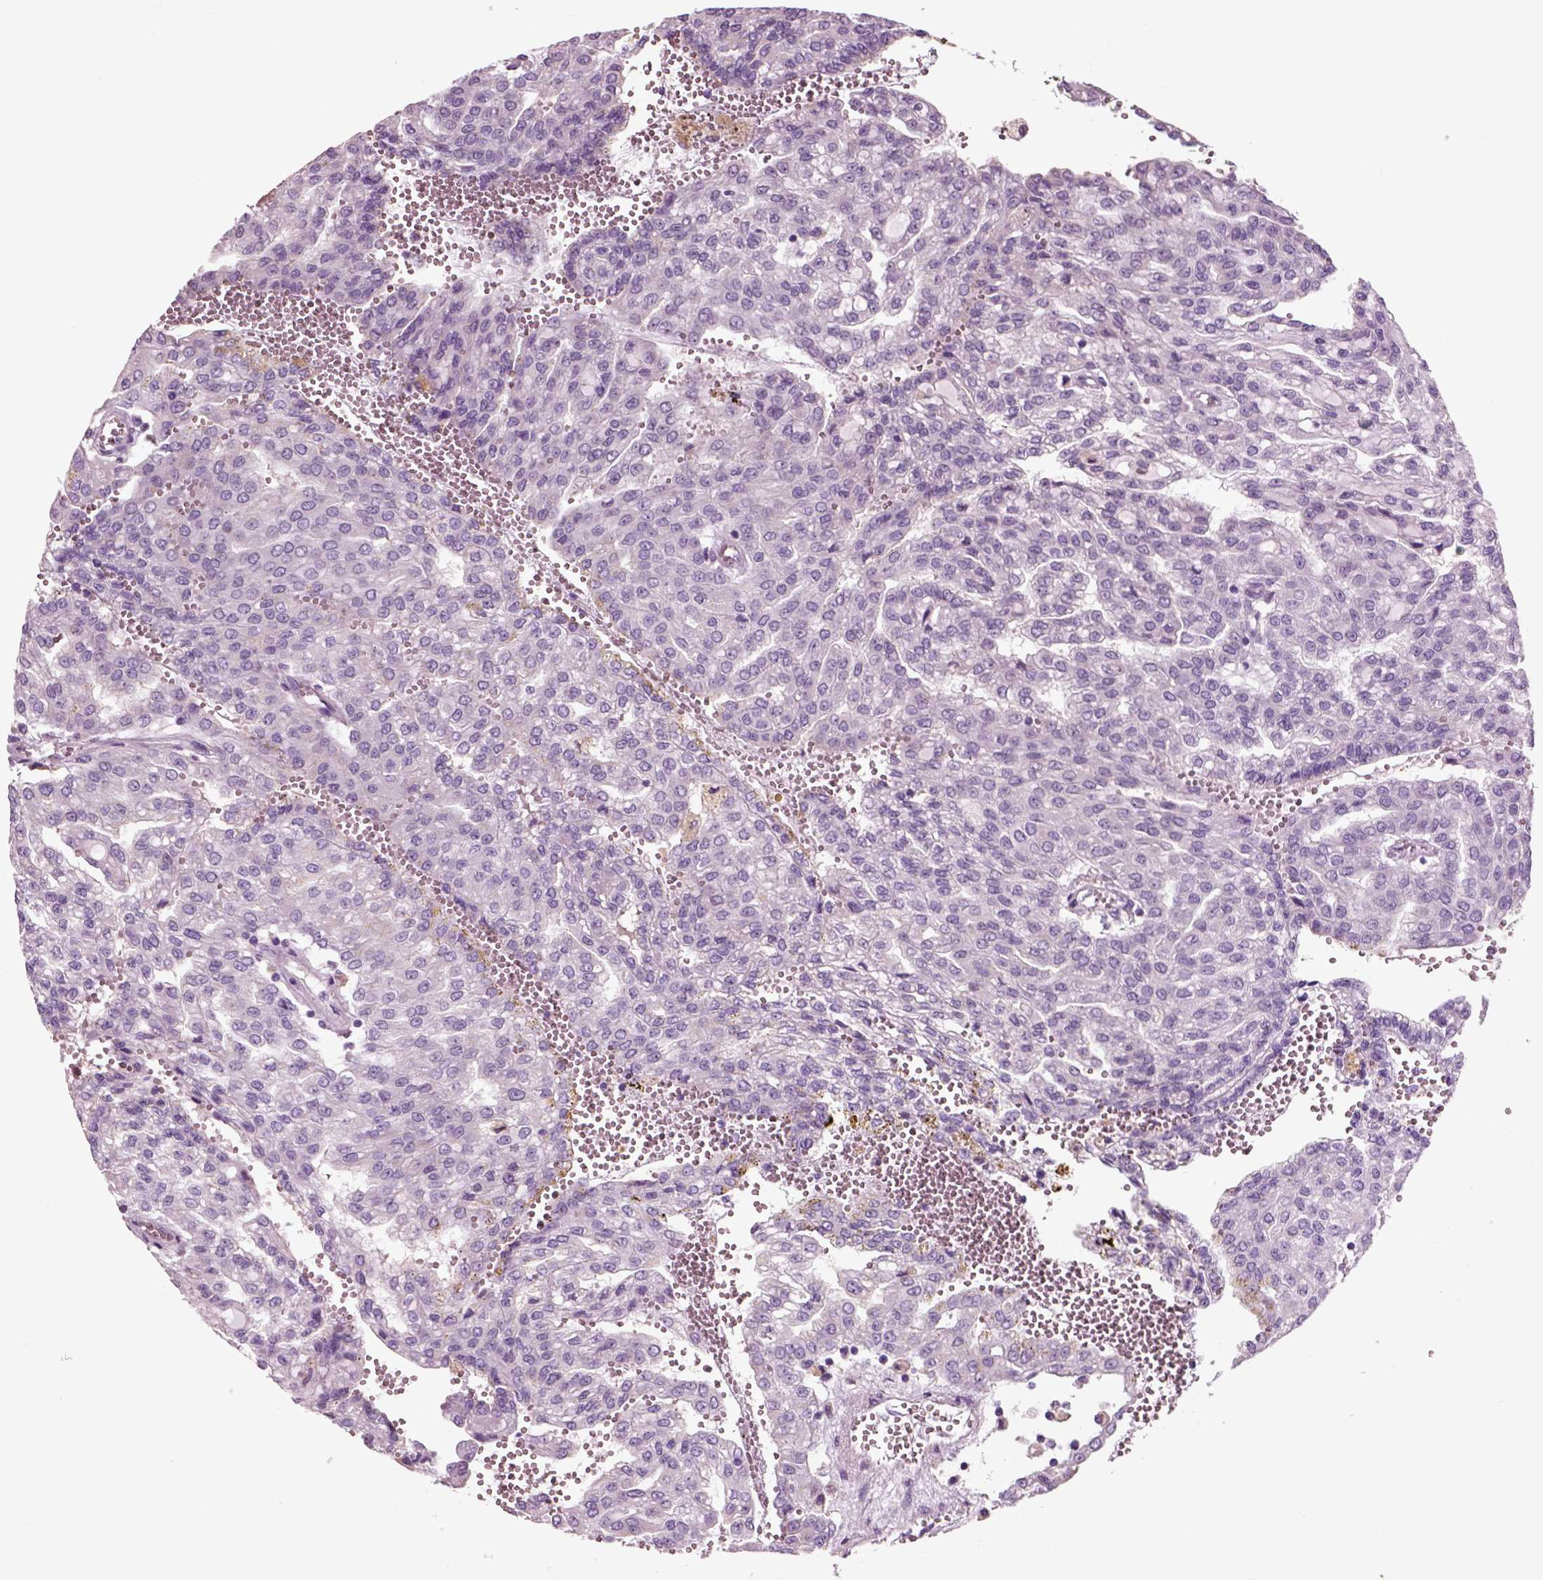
{"staining": {"intensity": "negative", "quantity": "none", "location": "none"}, "tissue": "renal cancer", "cell_type": "Tumor cells", "image_type": "cancer", "snomed": [{"axis": "morphology", "description": "Adenocarcinoma, NOS"}, {"axis": "topography", "description": "Kidney"}], "caption": "Immunohistochemical staining of renal cancer (adenocarcinoma) reveals no significant positivity in tumor cells.", "gene": "CHGB", "patient": {"sex": "male", "age": 63}}